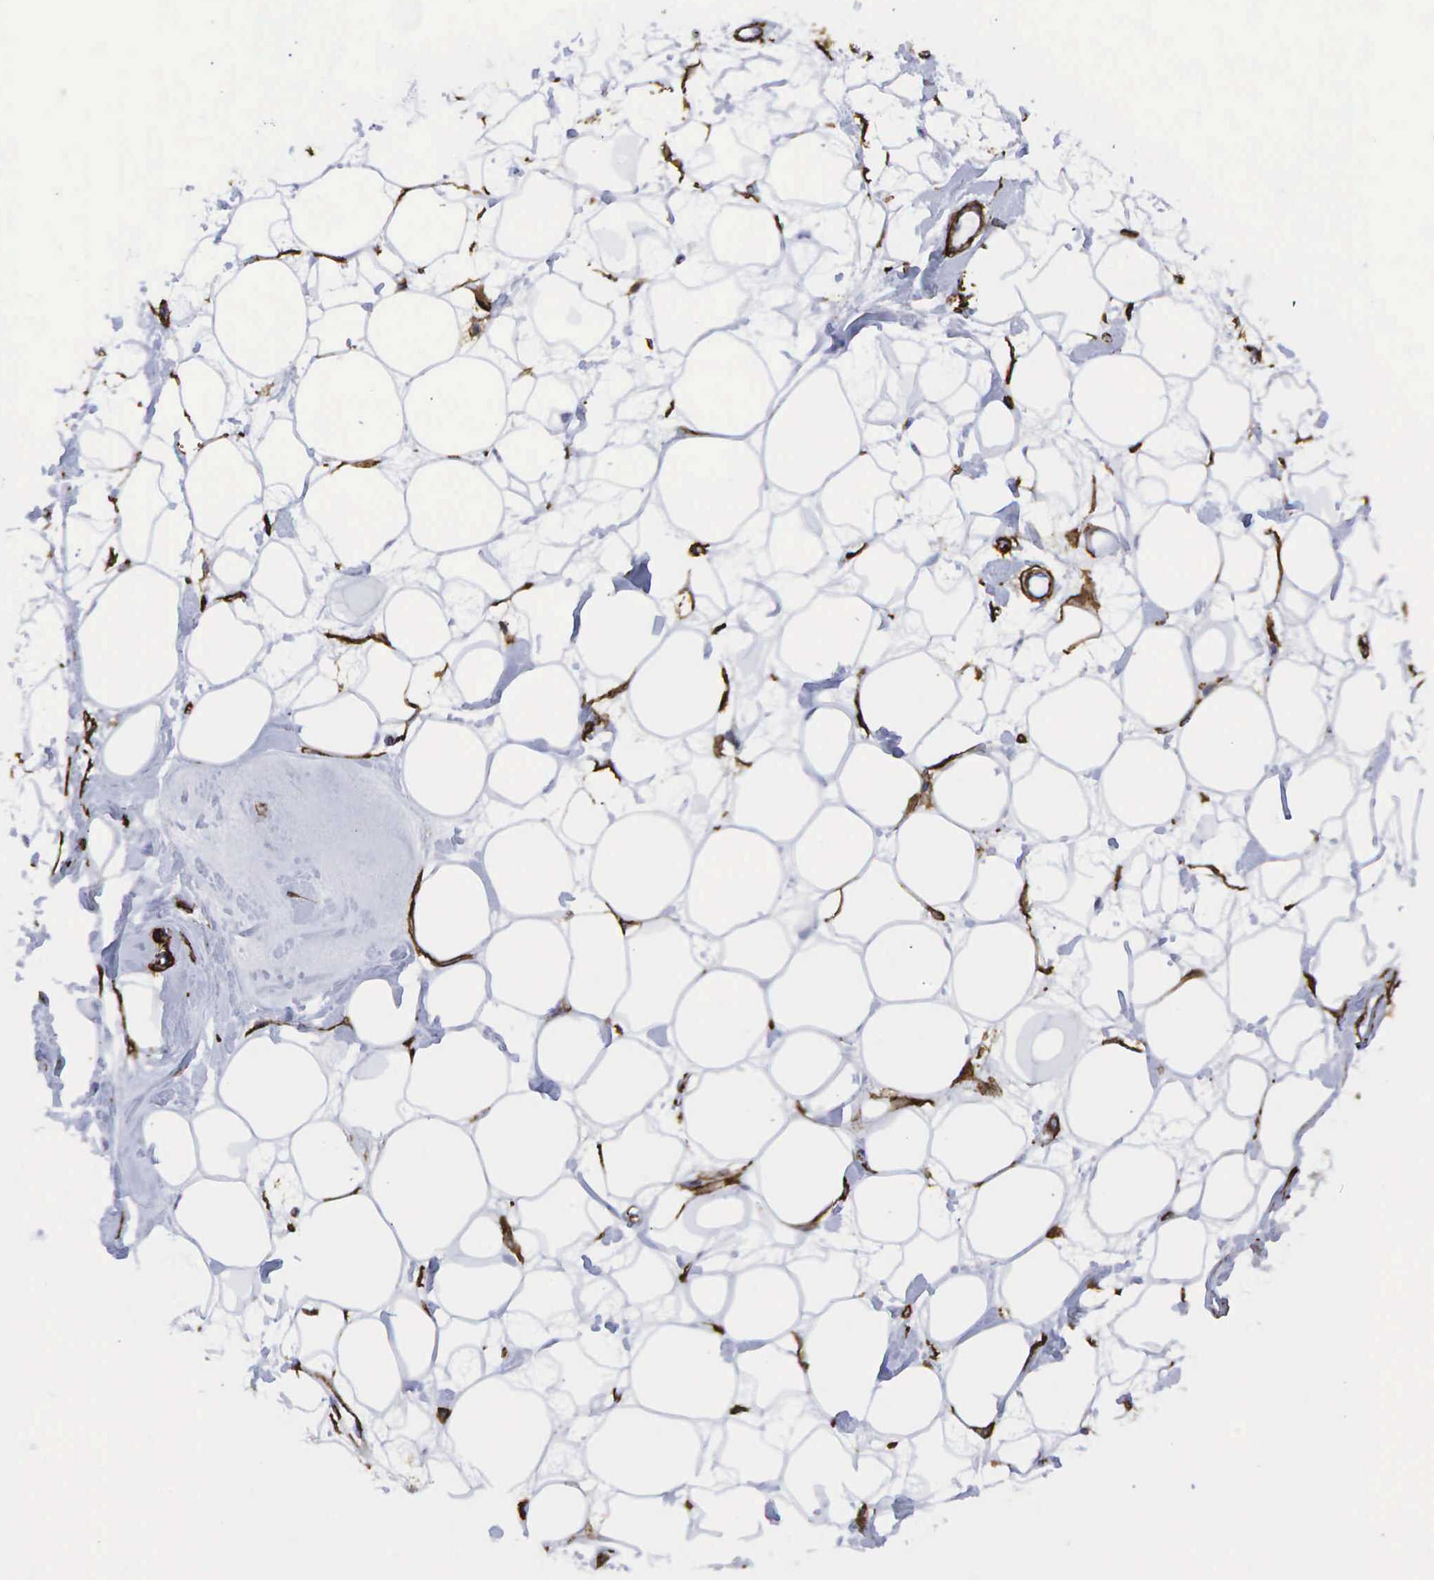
{"staining": {"intensity": "strong", "quantity": "25%-75%", "location": "cytoplasmic/membranous"}, "tissue": "adipose tissue", "cell_type": "Adipocytes", "image_type": "normal", "snomed": [{"axis": "morphology", "description": "Normal tissue, NOS"}, {"axis": "topography", "description": "Breast"}], "caption": "Adipocytes display high levels of strong cytoplasmic/membranous expression in approximately 25%-75% of cells in unremarkable human adipose tissue.", "gene": "CD44", "patient": {"sex": "female", "age": 44}}